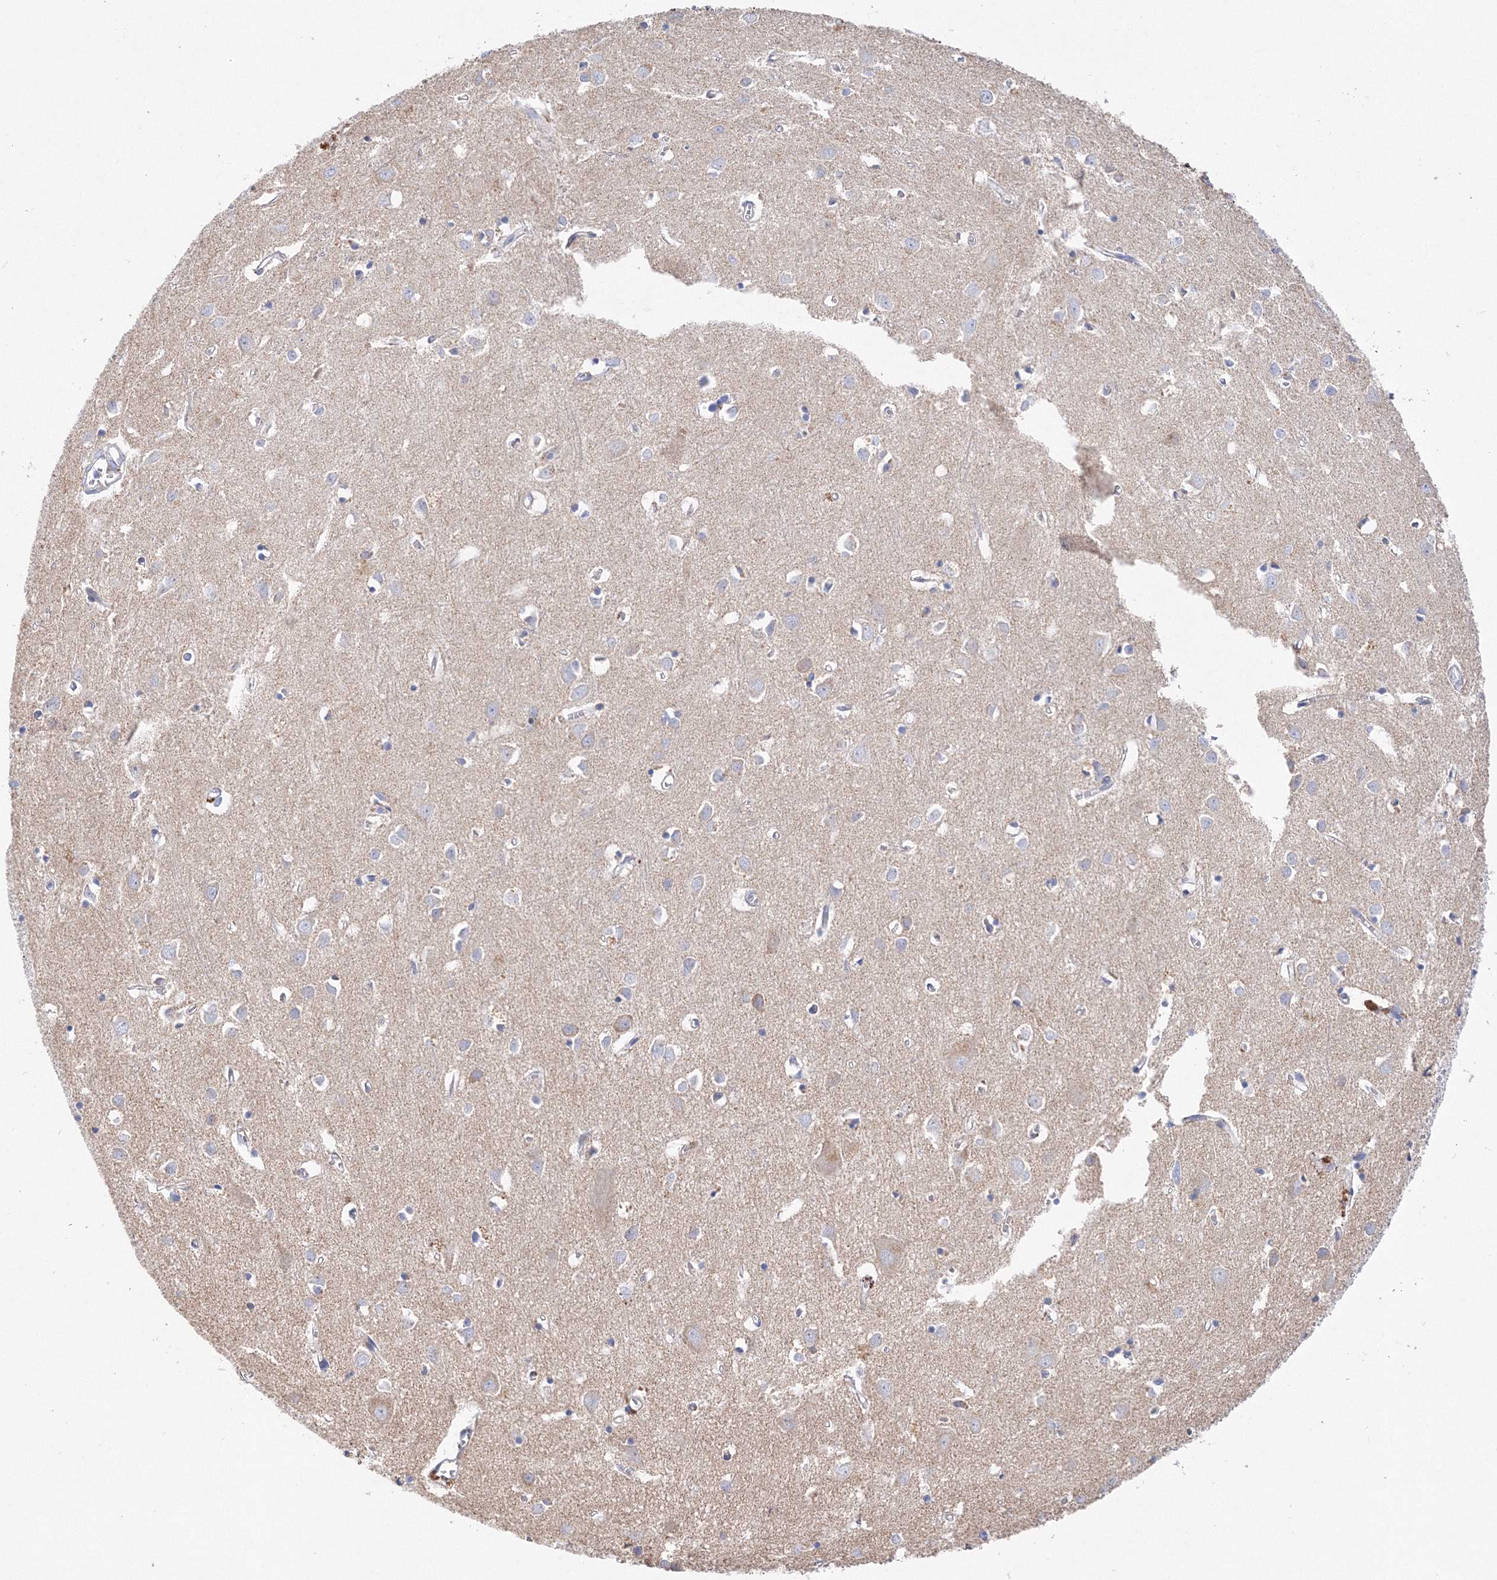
{"staining": {"intensity": "negative", "quantity": "none", "location": "none"}, "tissue": "cerebral cortex", "cell_type": "Endothelial cells", "image_type": "normal", "snomed": [{"axis": "morphology", "description": "Normal tissue, NOS"}, {"axis": "topography", "description": "Cerebral cortex"}], "caption": "This is an IHC image of benign cerebral cortex. There is no positivity in endothelial cells.", "gene": "MERTK", "patient": {"sex": "female", "age": 64}}